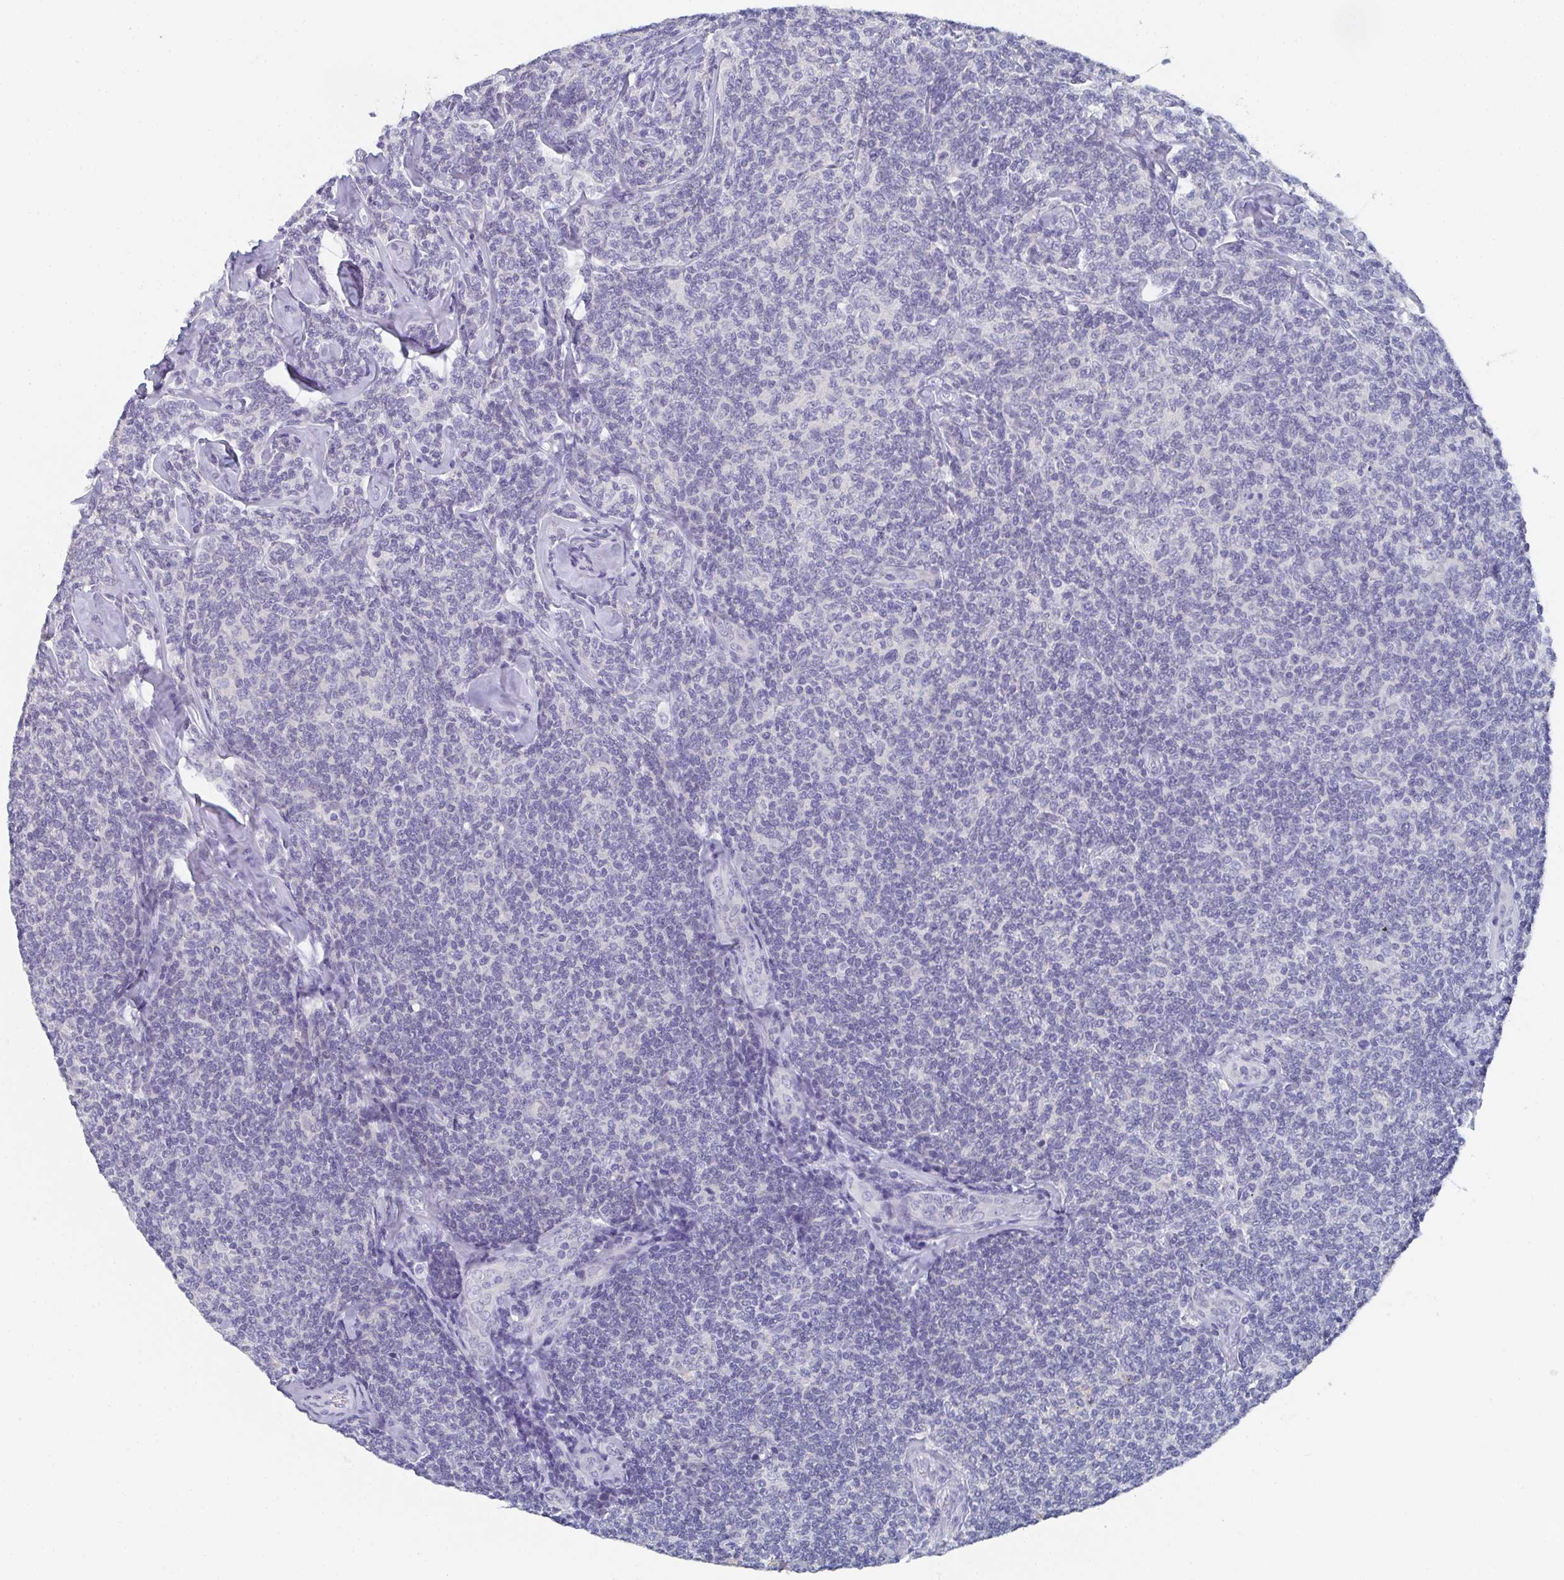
{"staining": {"intensity": "negative", "quantity": "none", "location": "none"}, "tissue": "lymphoma", "cell_type": "Tumor cells", "image_type": "cancer", "snomed": [{"axis": "morphology", "description": "Malignant lymphoma, non-Hodgkin's type, Low grade"}, {"axis": "topography", "description": "Lymph node"}], "caption": "An immunohistochemistry (IHC) histopathology image of lymphoma is shown. There is no staining in tumor cells of lymphoma.", "gene": "DYDC2", "patient": {"sex": "female", "age": 56}}